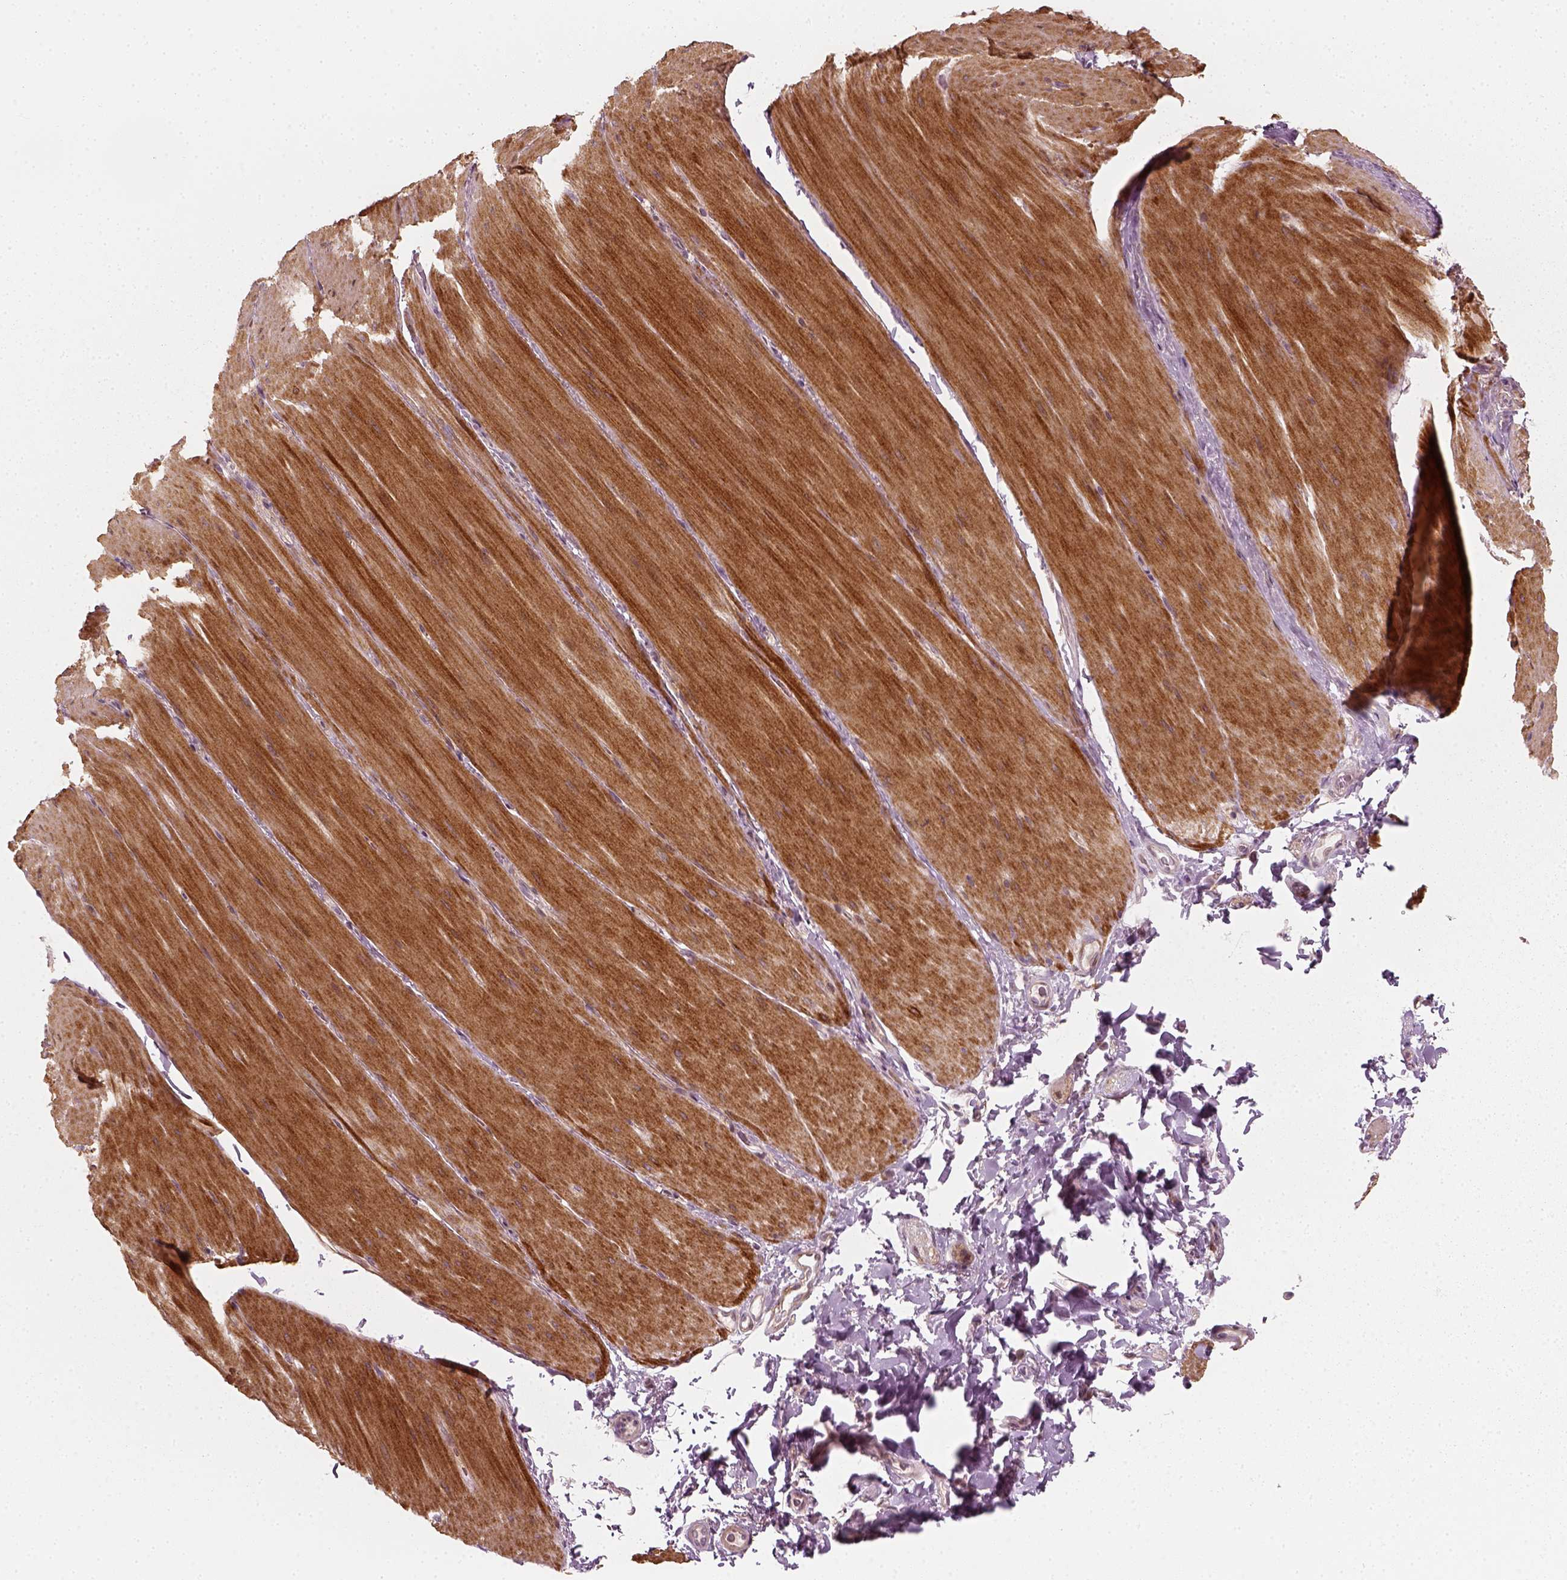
{"staining": {"intensity": "moderate", "quantity": ">75%", "location": "cytoplasmic/membranous"}, "tissue": "smooth muscle", "cell_type": "Smooth muscle cells", "image_type": "normal", "snomed": [{"axis": "morphology", "description": "Normal tissue, NOS"}, {"axis": "topography", "description": "Smooth muscle"}, {"axis": "topography", "description": "Colon"}], "caption": "Immunohistochemistry (IHC) micrograph of unremarkable smooth muscle: human smooth muscle stained using IHC displays medium levels of moderate protein expression localized specifically in the cytoplasmic/membranous of smooth muscle cells, appearing as a cytoplasmic/membranous brown color.", "gene": "MLIP", "patient": {"sex": "male", "age": 73}}